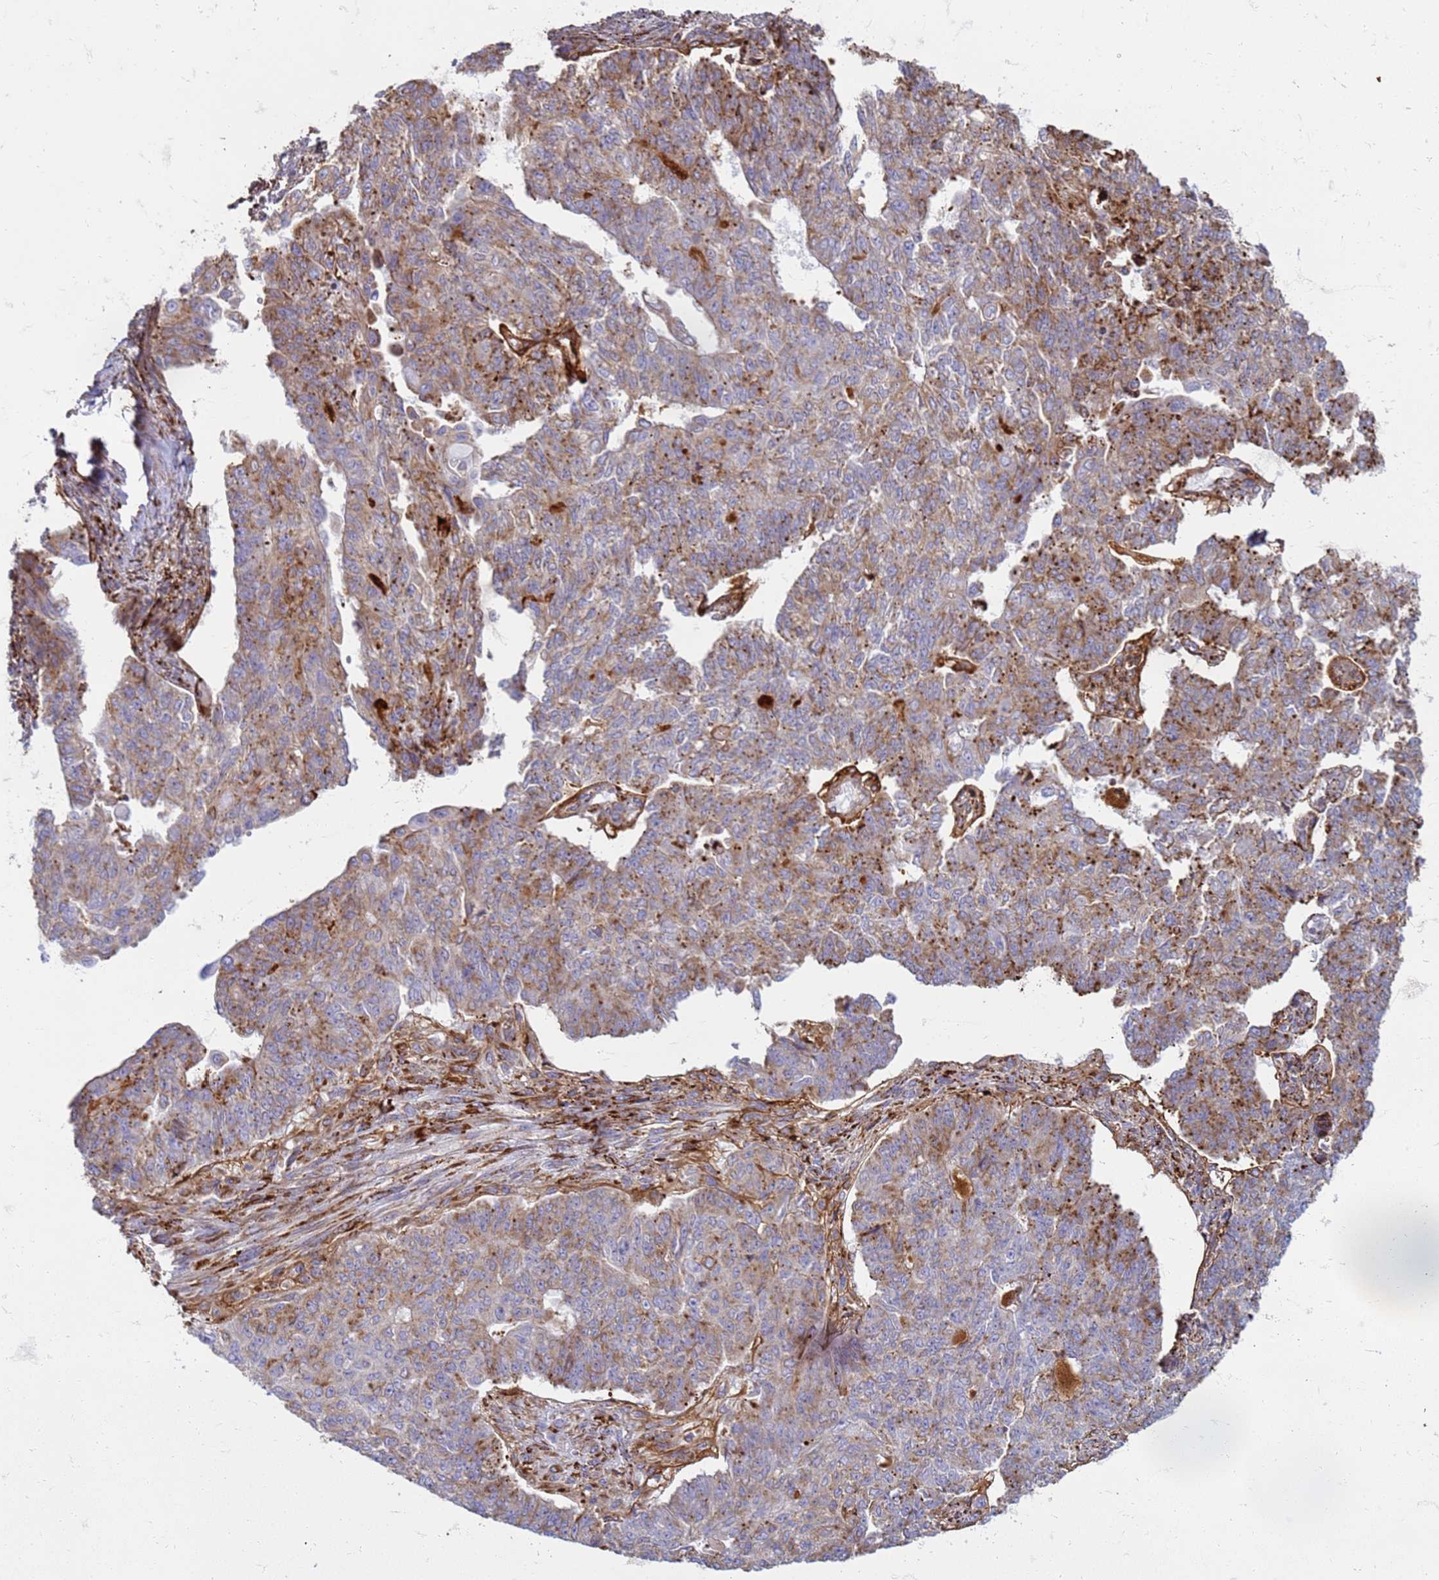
{"staining": {"intensity": "moderate", "quantity": "25%-75%", "location": "cytoplasmic/membranous"}, "tissue": "endometrial cancer", "cell_type": "Tumor cells", "image_type": "cancer", "snomed": [{"axis": "morphology", "description": "Adenocarcinoma, NOS"}, {"axis": "topography", "description": "Endometrium"}], "caption": "The photomicrograph demonstrates staining of endometrial cancer, revealing moderate cytoplasmic/membranous protein positivity (brown color) within tumor cells.", "gene": "PDK3", "patient": {"sex": "female", "age": 32}}